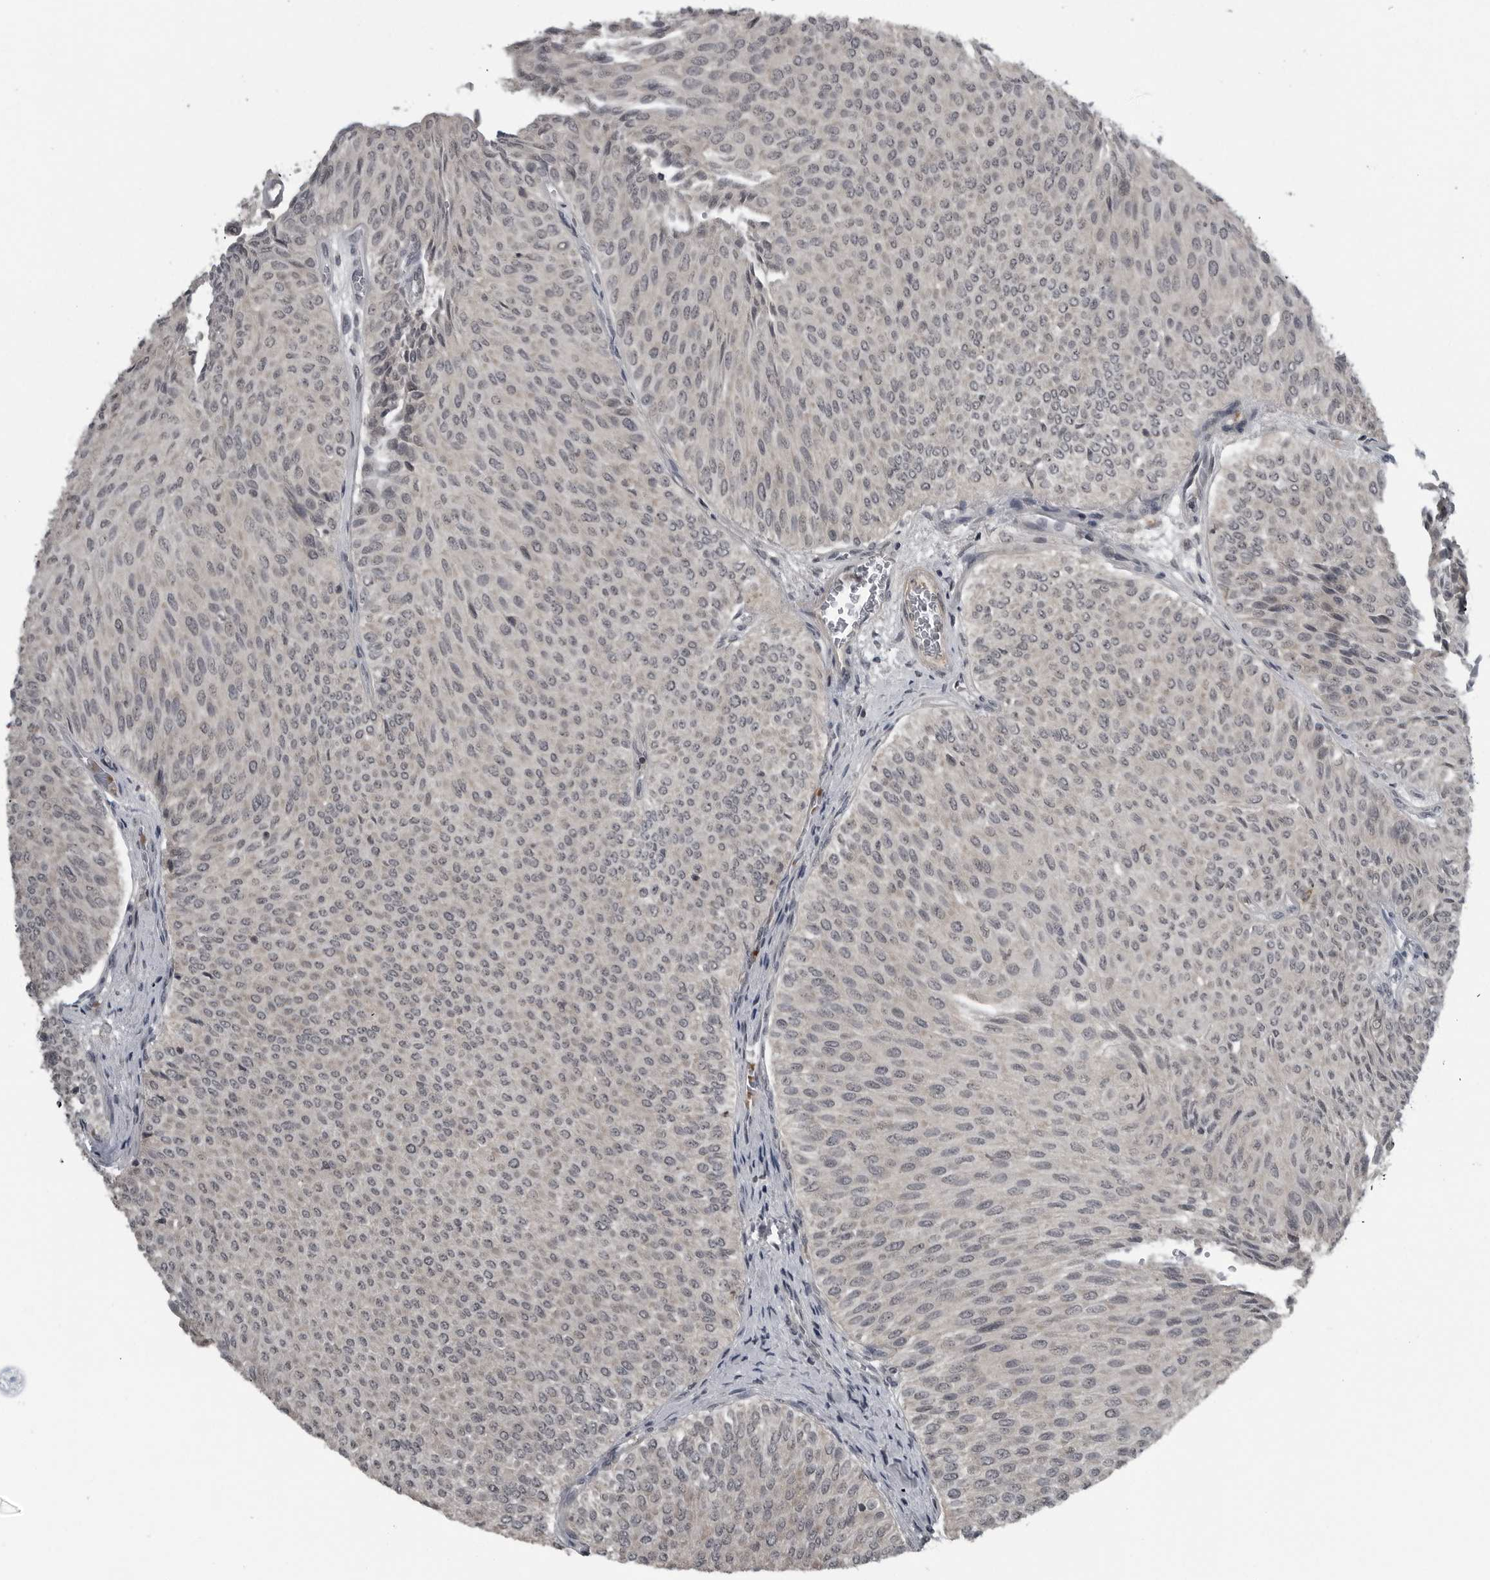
{"staining": {"intensity": "negative", "quantity": "none", "location": "none"}, "tissue": "urothelial cancer", "cell_type": "Tumor cells", "image_type": "cancer", "snomed": [{"axis": "morphology", "description": "Urothelial carcinoma, Low grade"}, {"axis": "topography", "description": "Urinary bladder"}], "caption": "The photomicrograph exhibits no staining of tumor cells in urothelial carcinoma (low-grade).", "gene": "GAK", "patient": {"sex": "male", "age": 78}}